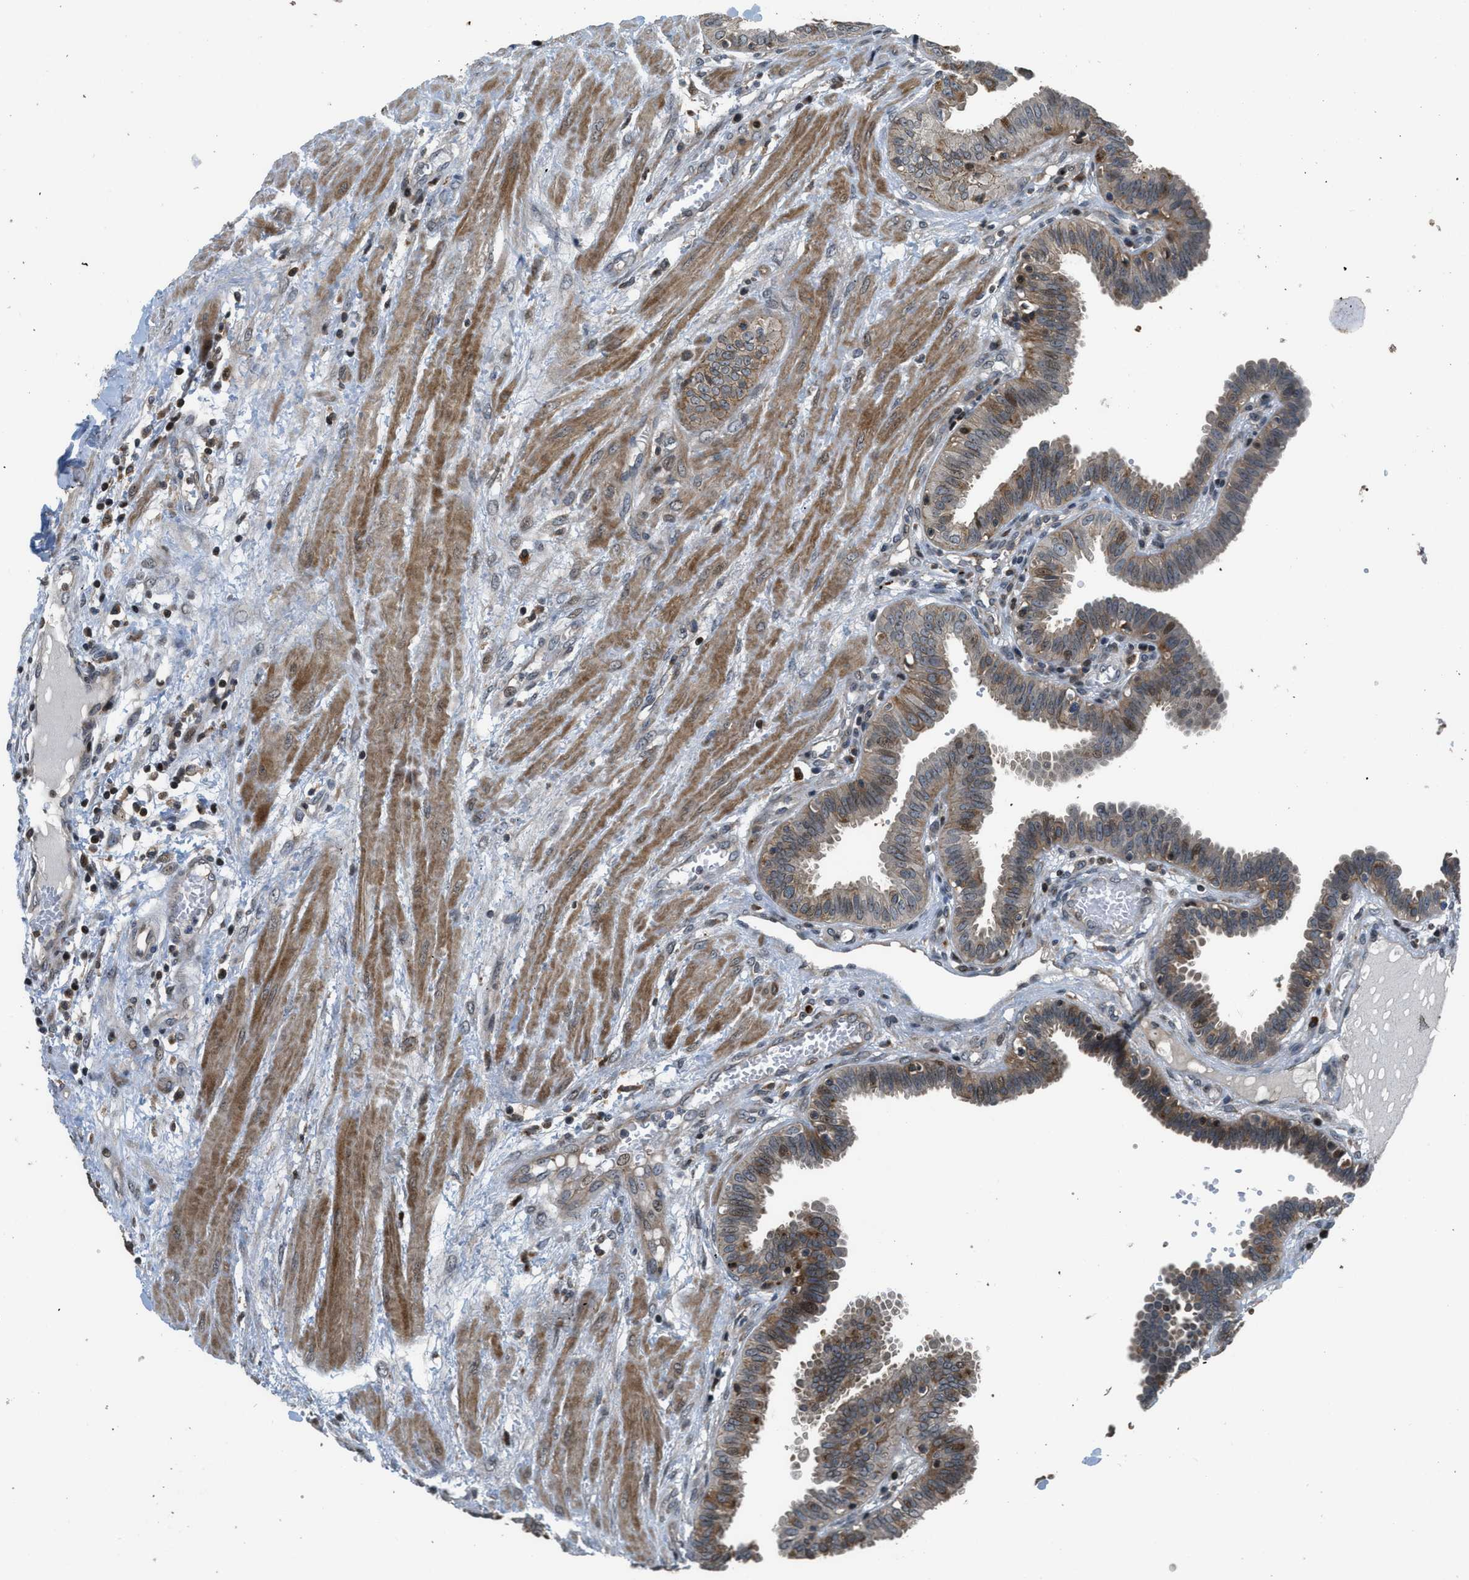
{"staining": {"intensity": "moderate", "quantity": ">75%", "location": "cytoplasmic/membranous"}, "tissue": "fallopian tube", "cell_type": "Glandular cells", "image_type": "normal", "snomed": [{"axis": "morphology", "description": "Normal tissue, NOS"}, {"axis": "topography", "description": "Fallopian tube"}], "caption": "IHC (DAB) staining of unremarkable fallopian tube displays moderate cytoplasmic/membranous protein positivity in about >75% of glandular cells.", "gene": "CTBS", "patient": {"sex": "female", "age": 32}}